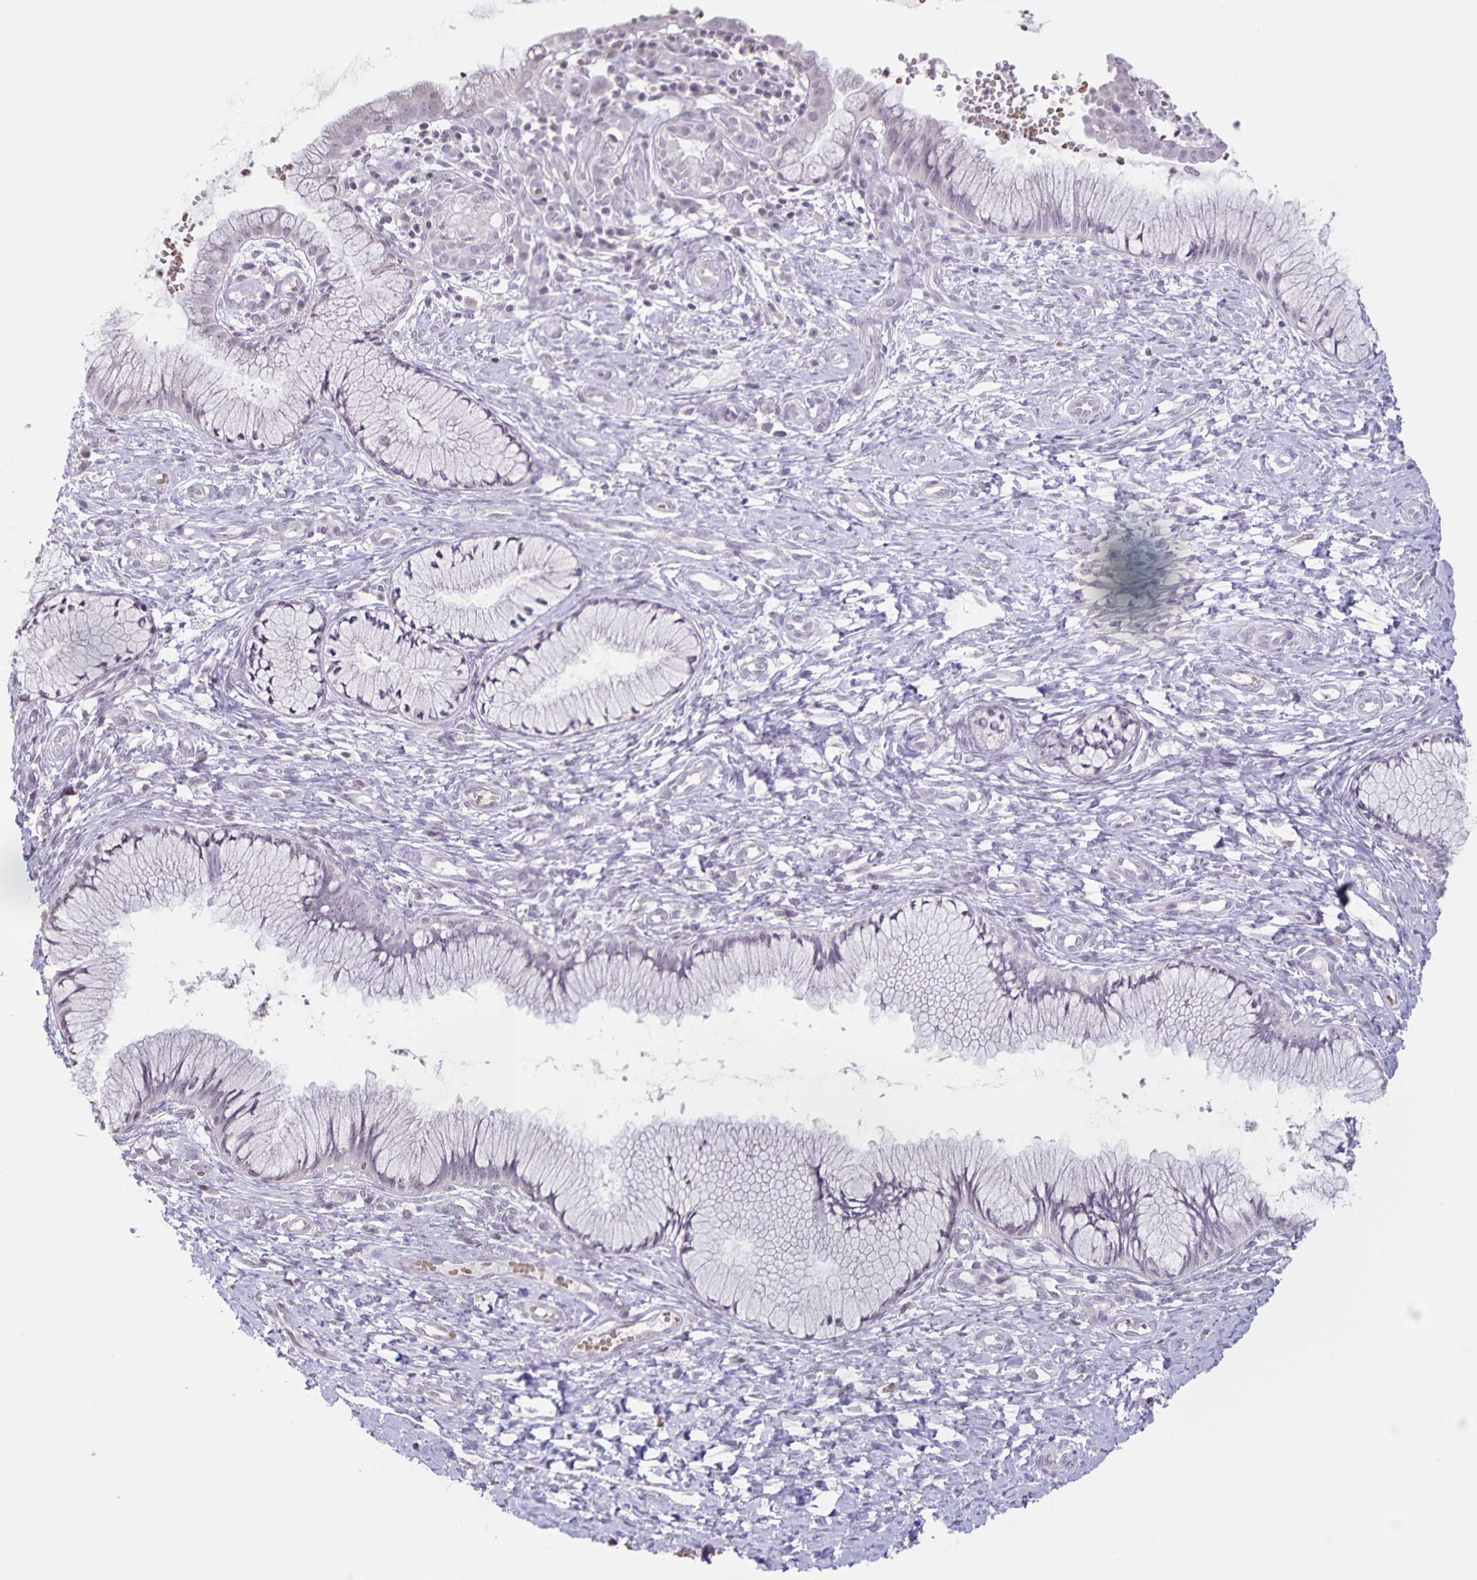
{"staining": {"intensity": "negative", "quantity": "none", "location": "none"}, "tissue": "cervix", "cell_type": "Glandular cells", "image_type": "normal", "snomed": [{"axis": "morphology", "description": "Normal tissue, NOS"}, {"axis": "topography", "description": "Cervix"}], "caption": "Micrograph shows no protein expression in glandular cells of normal cervix. The staining was performed using DAB to visualize the protein expression in brown, while the nuclei were stained in blue with hematoxylin (Magnification: 20x).", "gene": "AQP4", "patient": {"sex": "female", "age": 37}}